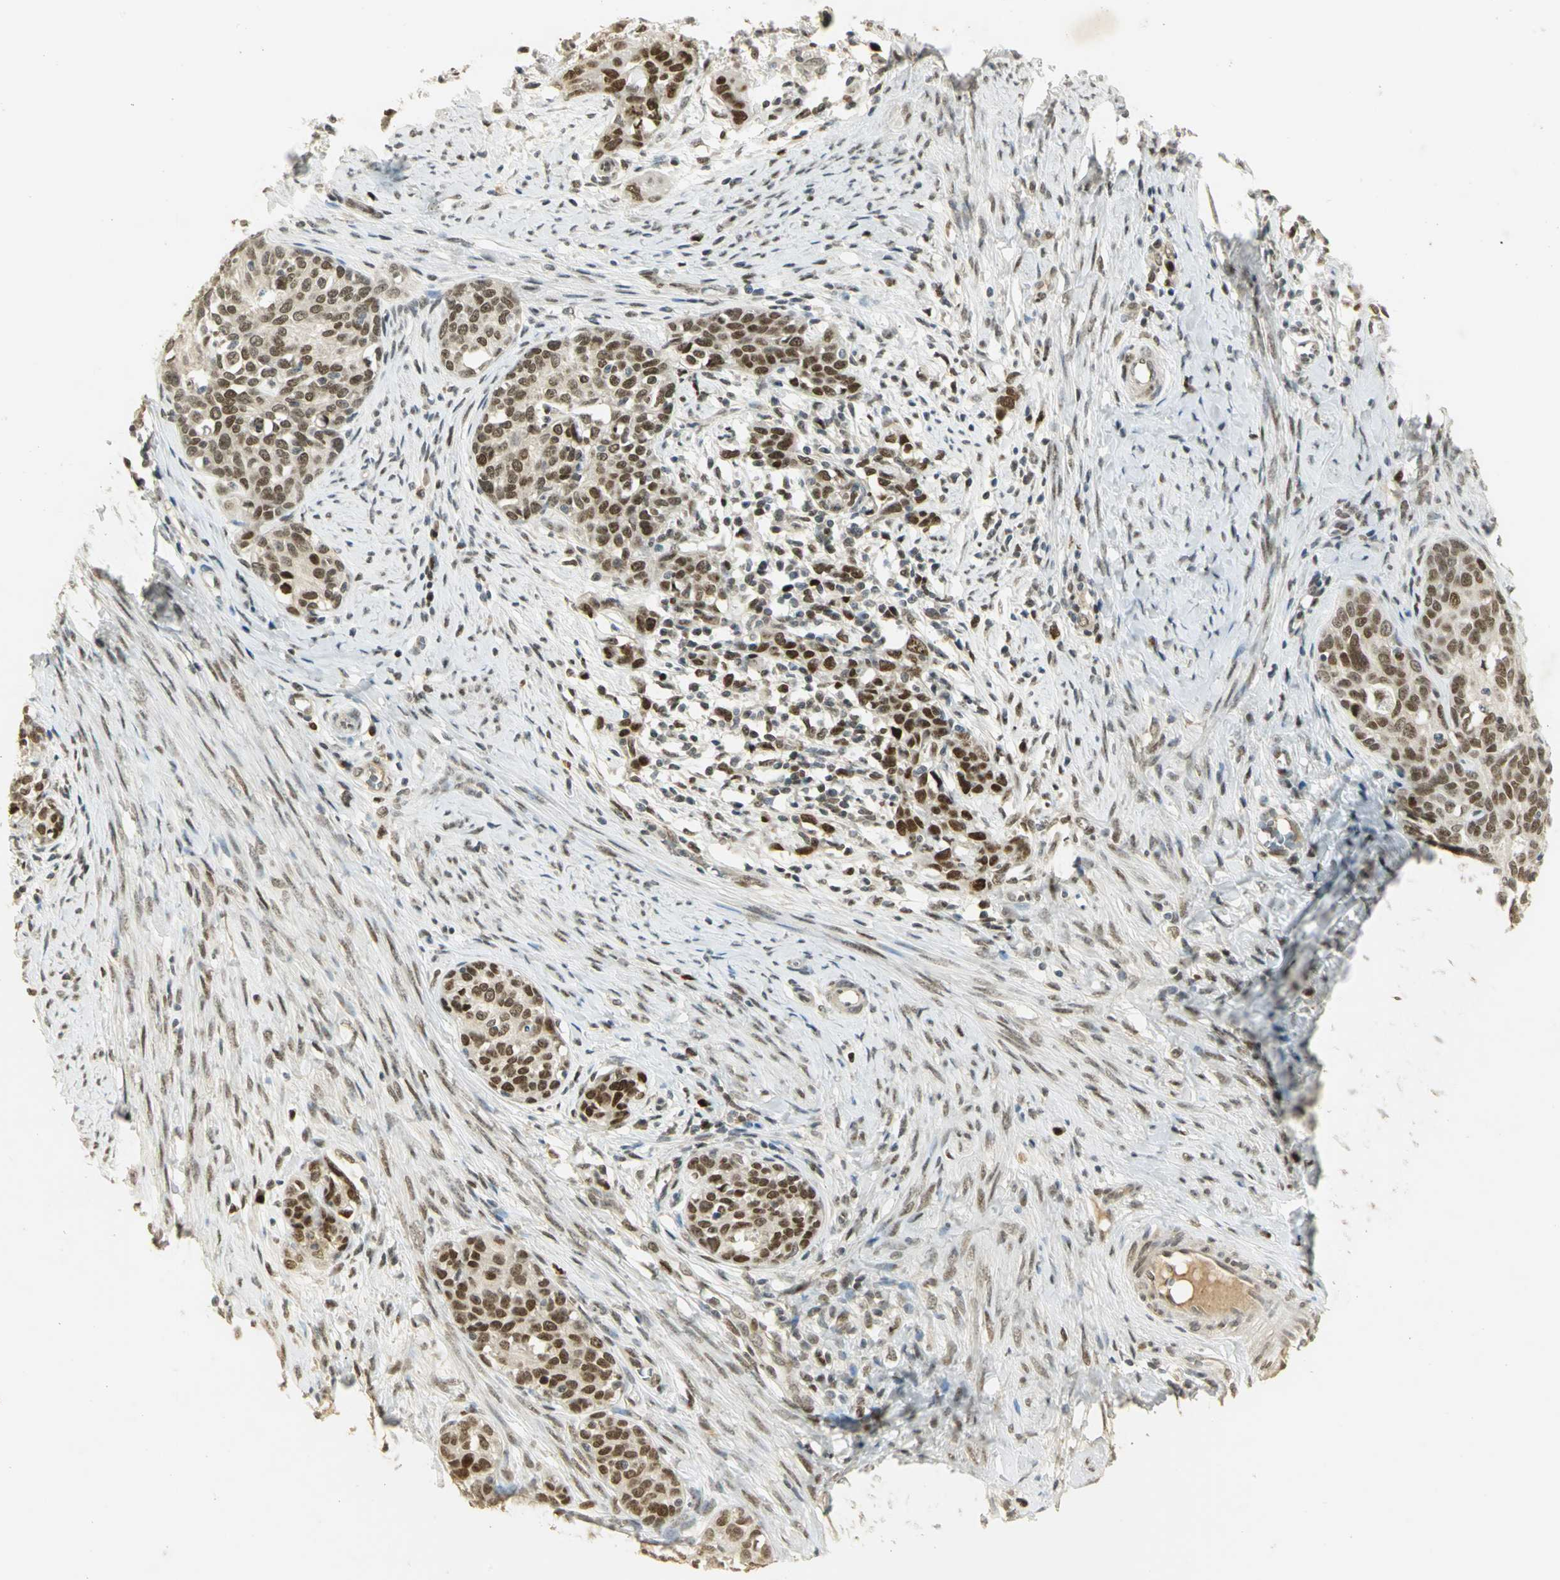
{"staining": {"intensity": "strong", "quantity": ">75%", "location": "nuclear"}, "tissue": "cervical cancer", "cell_type": "Tumor cells", "image_type": "cancer", "snomed": [{"axis": "morphology", "description": "Squamous cell carcinoma, NOS"}, {"axis": "morphology", "description": "Adenocarcinoma, NOS"}, {"axis": "topography", "description": "Cervix"}], "caption": "Squamous cell carcinoma (cervical) tissue demonstrates strong nuclear expression in about >75% of tumor cells The protein of interest is stained brown, and the nuclei are stained in blue (DAB IHC with brightfield microscopy, high magnification).", "gene": "AK6", "patient": {"sex": "female", "age": 52}}